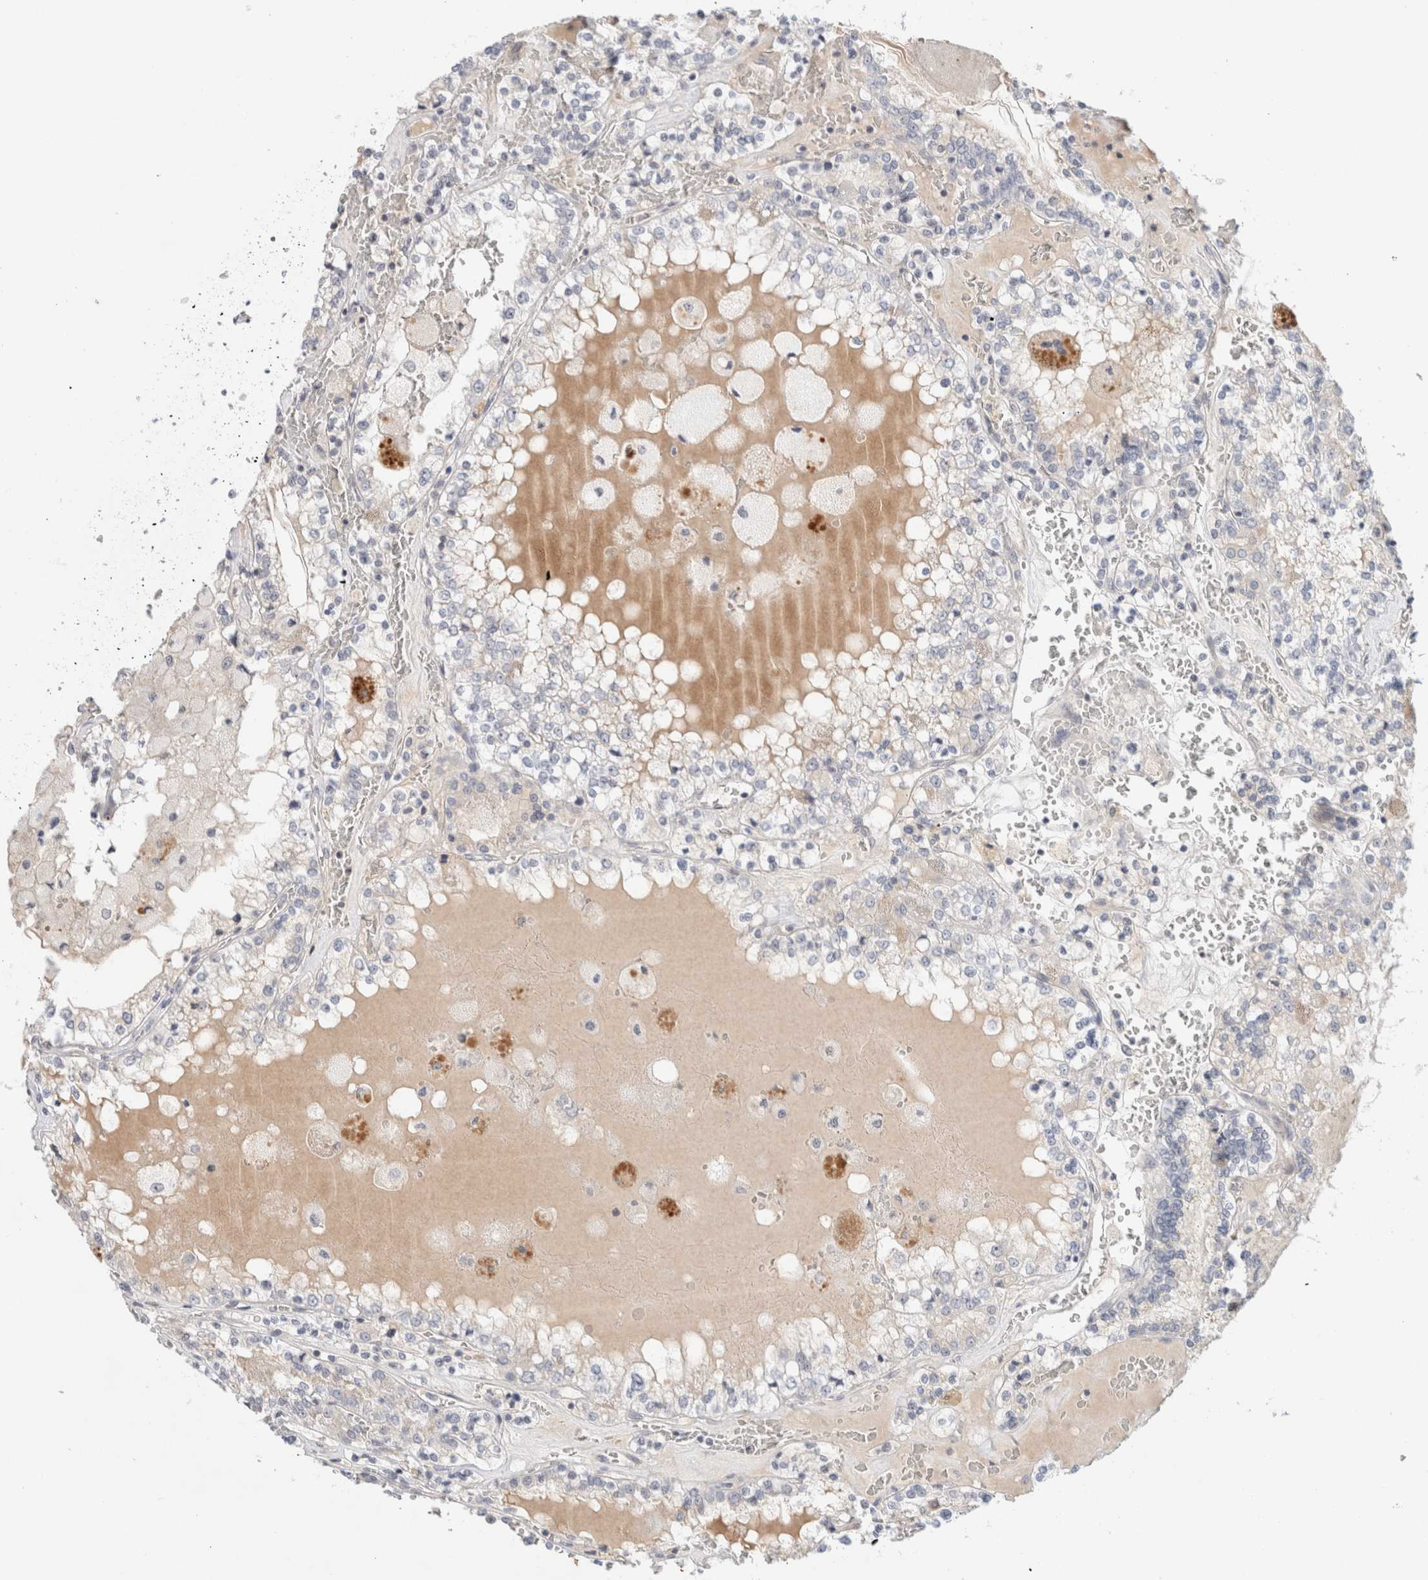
{"staining": {"intensity": "negative", "quantity": "none", "location": "none"}, "tissue": "renal cancer", "cell_type": "Tumor cells", "image_type": "cancer", "snomed": [{"axis": "morphology", "description": "Adenocarcinoma, NOS"}, {"axis": "topography", "description": "Kidney"}], "caption": "Tumor cells show no significant protein staining in adenocarcinoma (renal).", "gene": "SPRTN", "patient": {"sex": "female", "age": 56}}